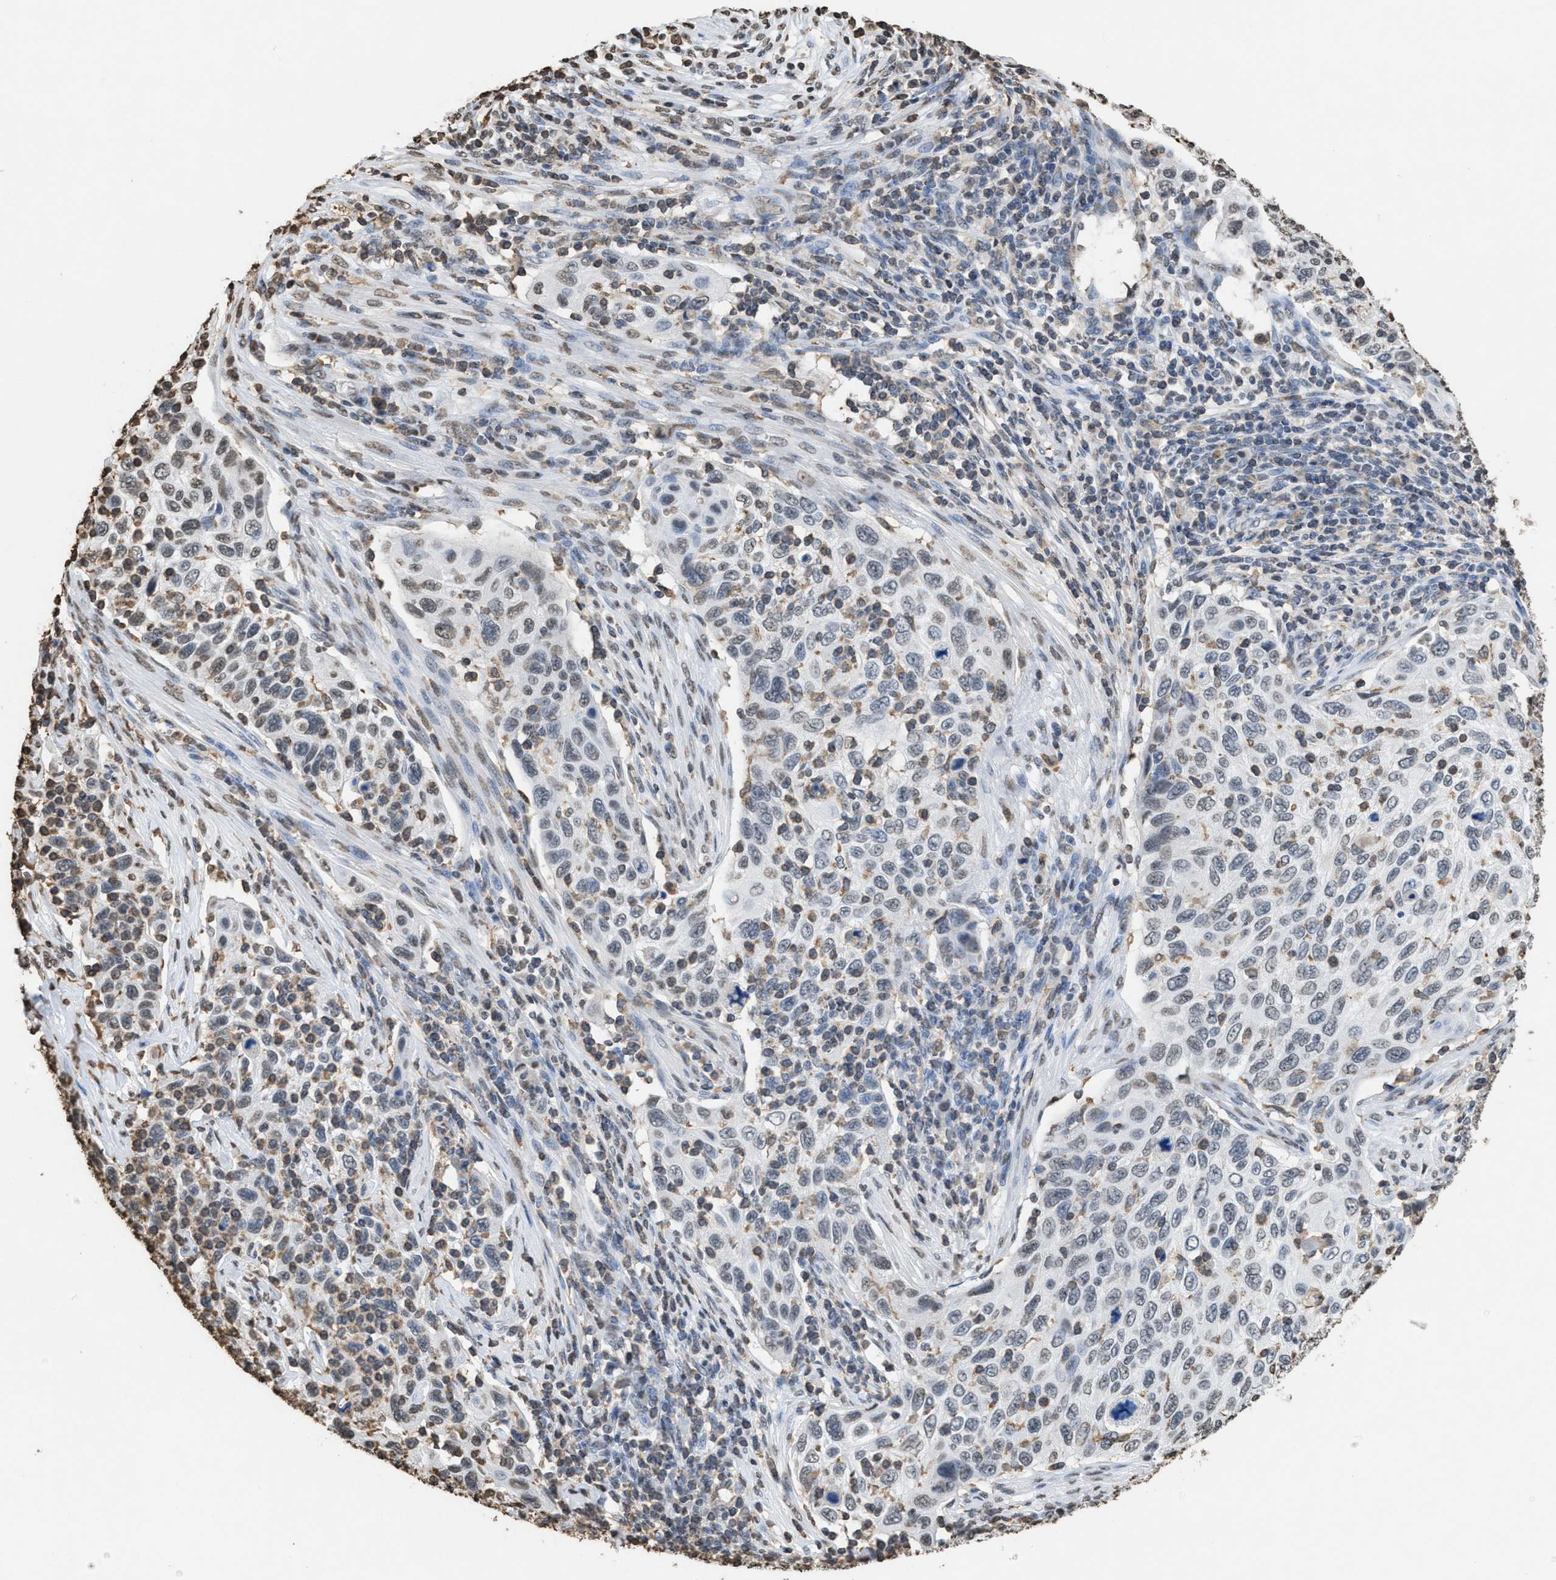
{"staining": {"intensity": "weak", "quantity": "<25%", "location": "nuclear"}, "tissue": "cervical cancer", "cell_type": "Tumor cells", "image_type": "cancer", "snomed": [{"axis": "morphology", "description": "Squamous cell carcinoma, NOS"}, {"axis": "topography", "description": "Cervix"}], "caption": "This is an IHC histopathology image of human squamous cell carcinoma (cervical). There is no expression in tumor cells.", "gene": "NUP88", "patient": {"sex": "female", "age": 70}}